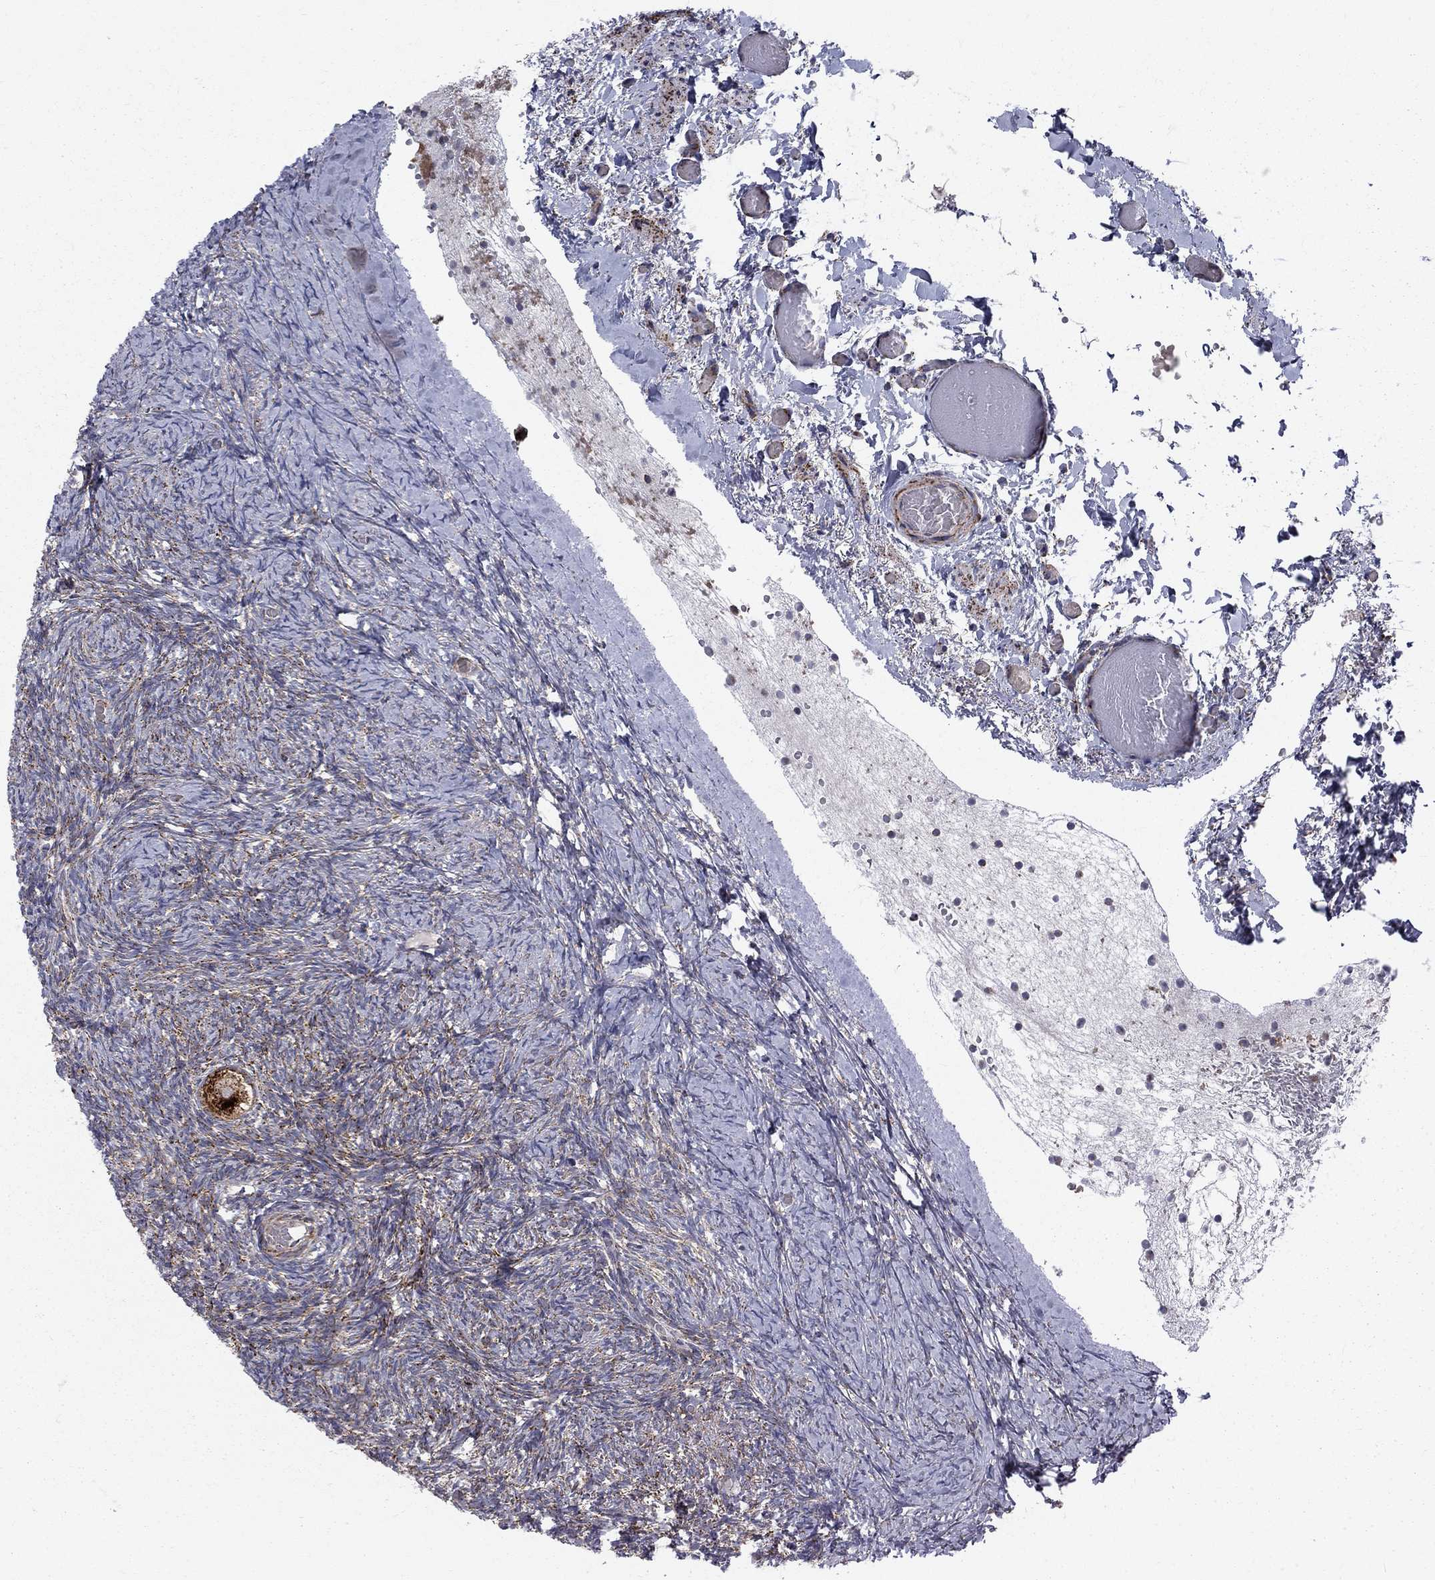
{"staining": {"intensity": "strong", "quantity": ">75%", "location": "cytoplasmic/membranous"}, "tissue": "ovary", "cell_type": "Follicle cells", "image_type": "normal", "snomed": [{"axis": "morphology", "description": "Normal tissue, NOS"}, {"axis": "topography", "description": "Ovary"}], "caption": "Follicle cells demonstrate strong cytoplasmic/membranous staining in approximately >75% of cells in benign ovary. (Brightfield microscopy of DAB IHC at high magnification).", "gene": "ALDH1B1", "patient": {"sex": "female", "age": 39}}